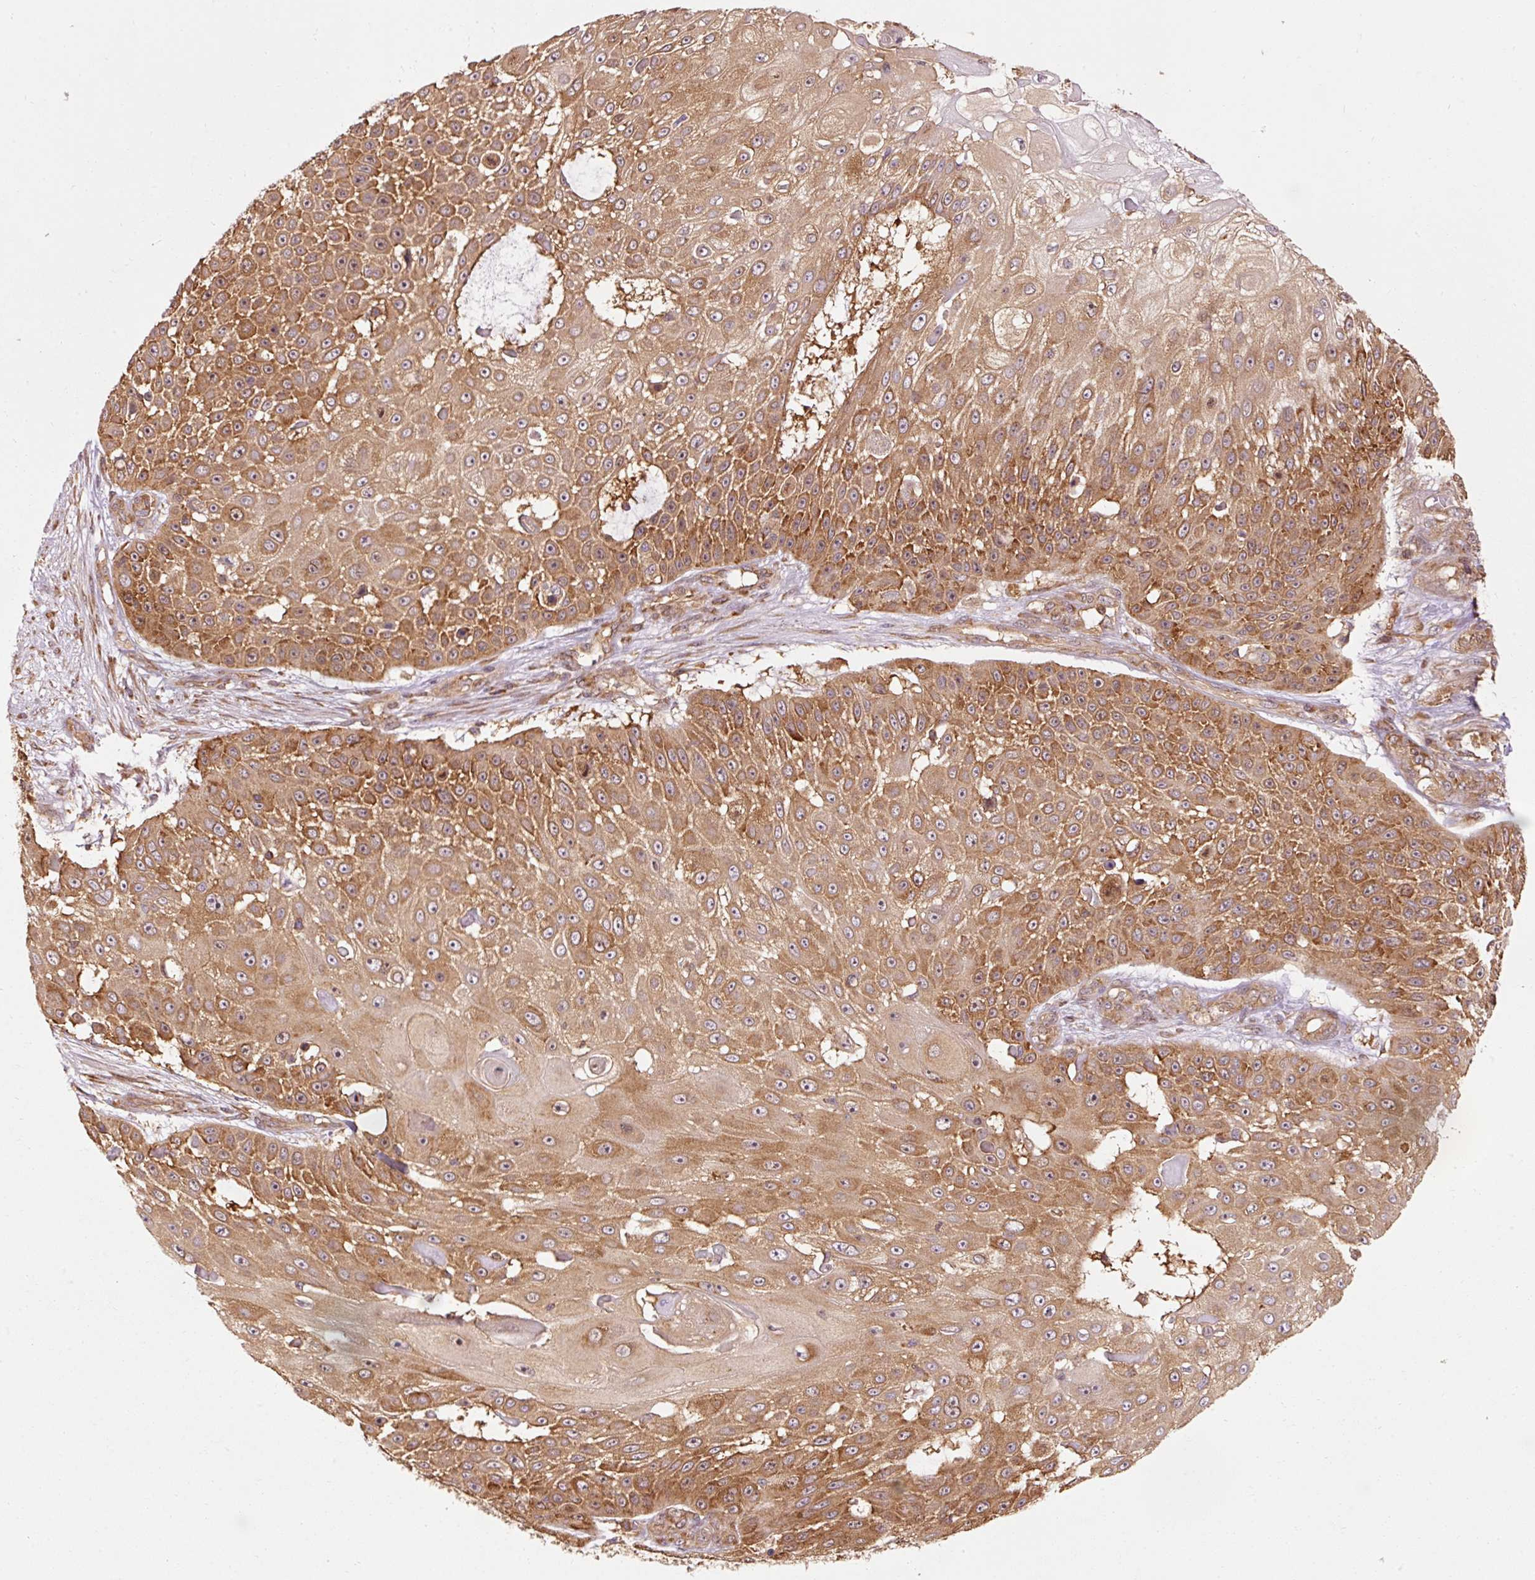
{"staining": {"intensity": "moderate", "quantity": ">75%", "location": "cytoplasmic/membranous"}, "tissue": "skin cancer", "cell_type": "Tumor cells", "image_type": "cancer", "snomed": [{"axis": "morphology", "description": "Squamous cell carcinoma, NOS"}, {"axis": "topography", "description": "Skin"}], "caption": "Skin squamous cell carcinoma stained with a protein marker demonstrates moderate staining in tumor cells.", "gene": "PDAP1", "patient": {"sex": "female", "age": 86}}